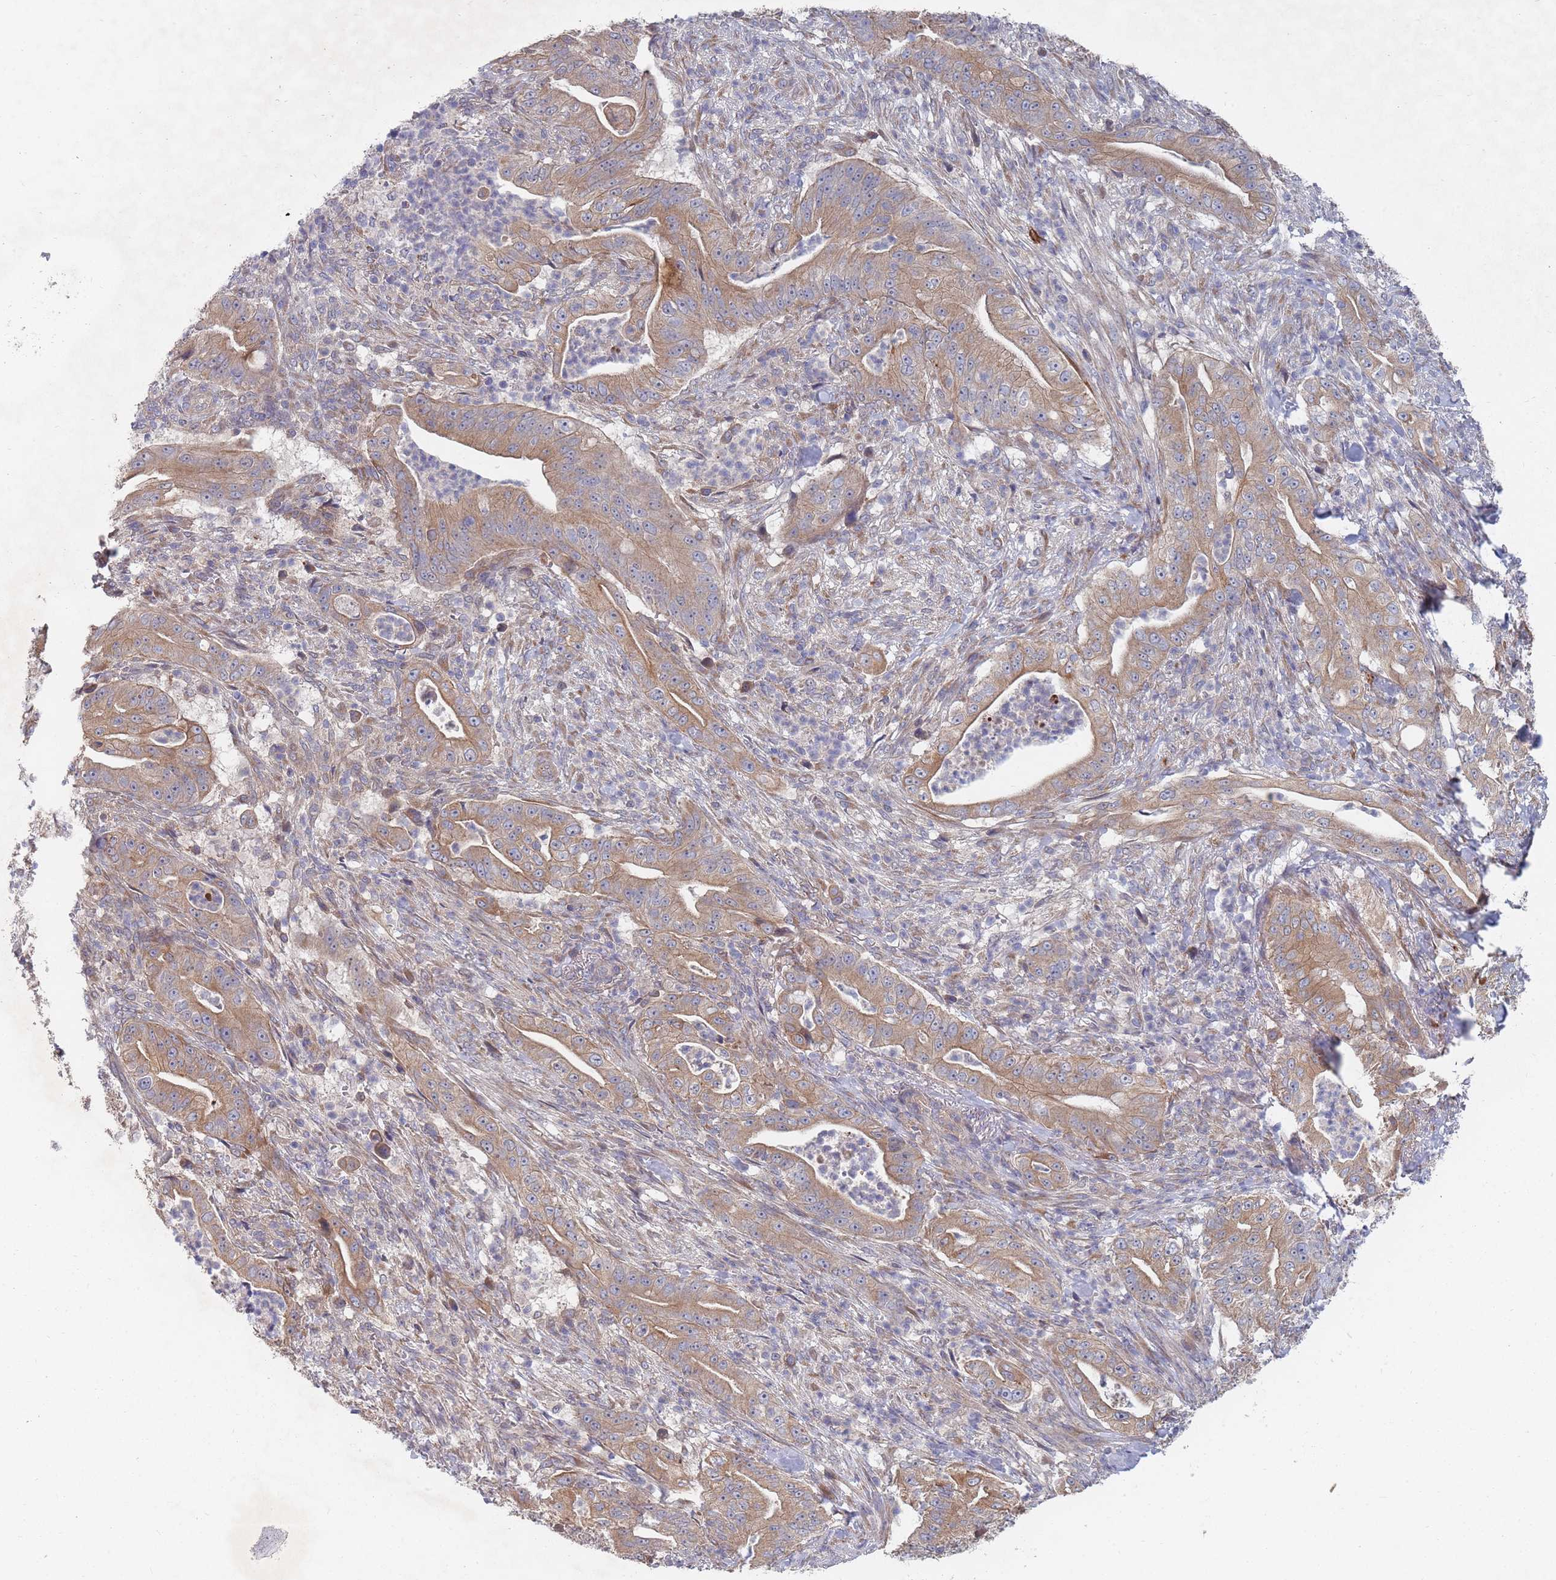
{"staining": {"intensity": "moderate", "quantity": ">75%", "location": "cytoplasmic/membranous"}, "tissue": "pancreatic cancer", "cell_type": "Tumor cells", "image_type": "cancer", "snomed": [{"axis": "morphology", "description": "Adenocarcinoma, NOS"}, {"axis": "topography", "description": "Pancreas"}], "caption": "Moderate cytoplasmic/membranous staining is appreciated in about >75% of tumor cells in pancreatic cancer. (DAB (3,3'-diaminobenzidine) = brown stain, brightfield microscopy at high magnification).", "gene": "SLC35F5", "patient": {"sex": "male", "age": 71}}